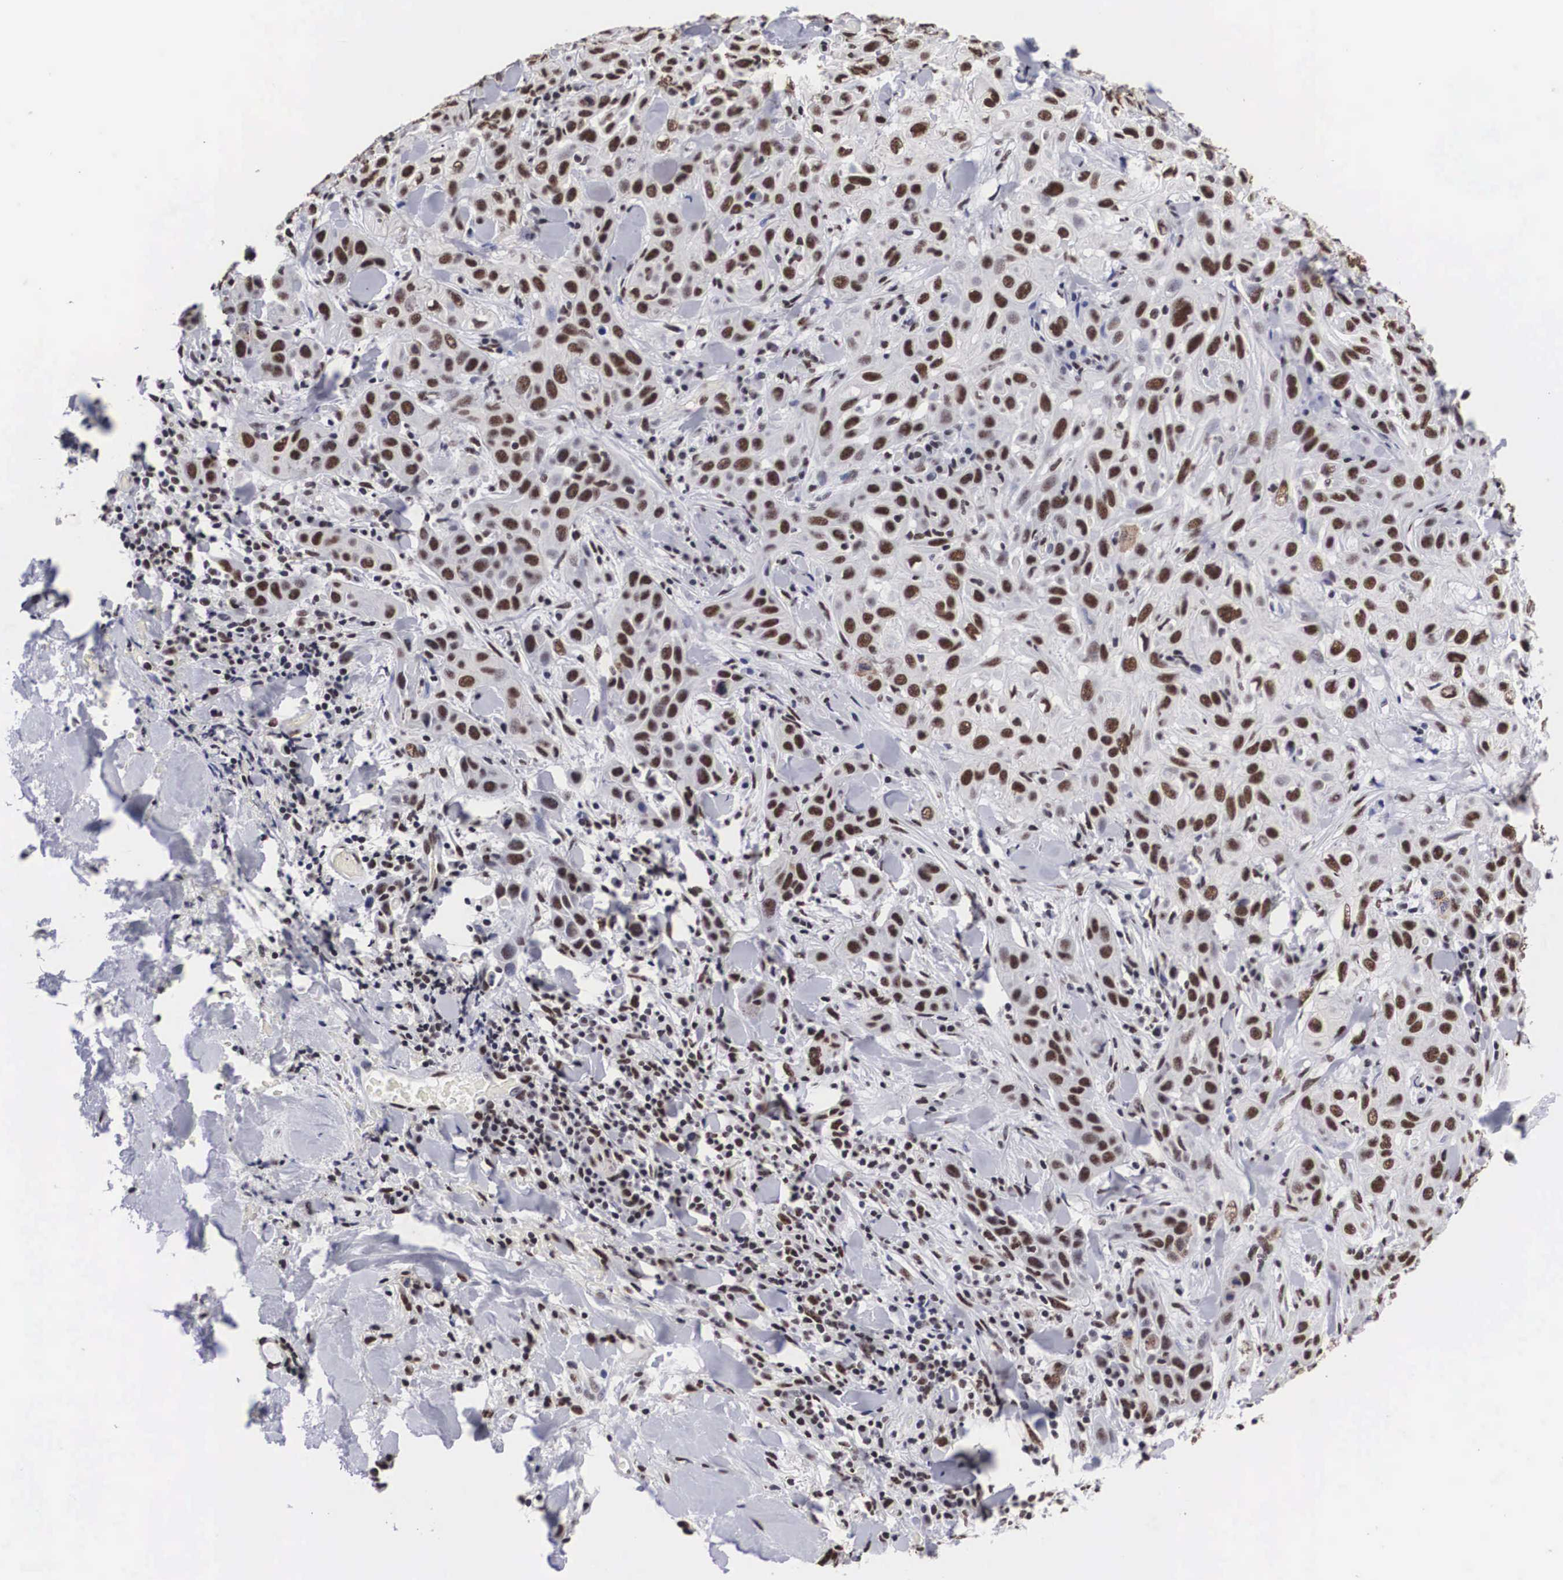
{"staining": {"intensity": "moderate", "quantity": ">75%", "location": "nuclear"}, "tissue": "skin cancer", "cell_type": "Tumor cells", "image_type": "cancer", "snomed": [{"axis": "morphology", "description": "Squamous cell carcinoma, NOS"}, {"axis": "topography", "description": "Skin"}], "caption": "Immunohistochemistry (DAB) staining of human skin squamous cell carcinoma demonstrates moderate nuclear protein positivity in about >75% of tumor cells. (Stains: DAB in brown, nuclei in blue, Microscopy: brightfield microscopy at high magnification).", "gene": "ACIN1", "patient": {"sex": "male", "age": 84}}